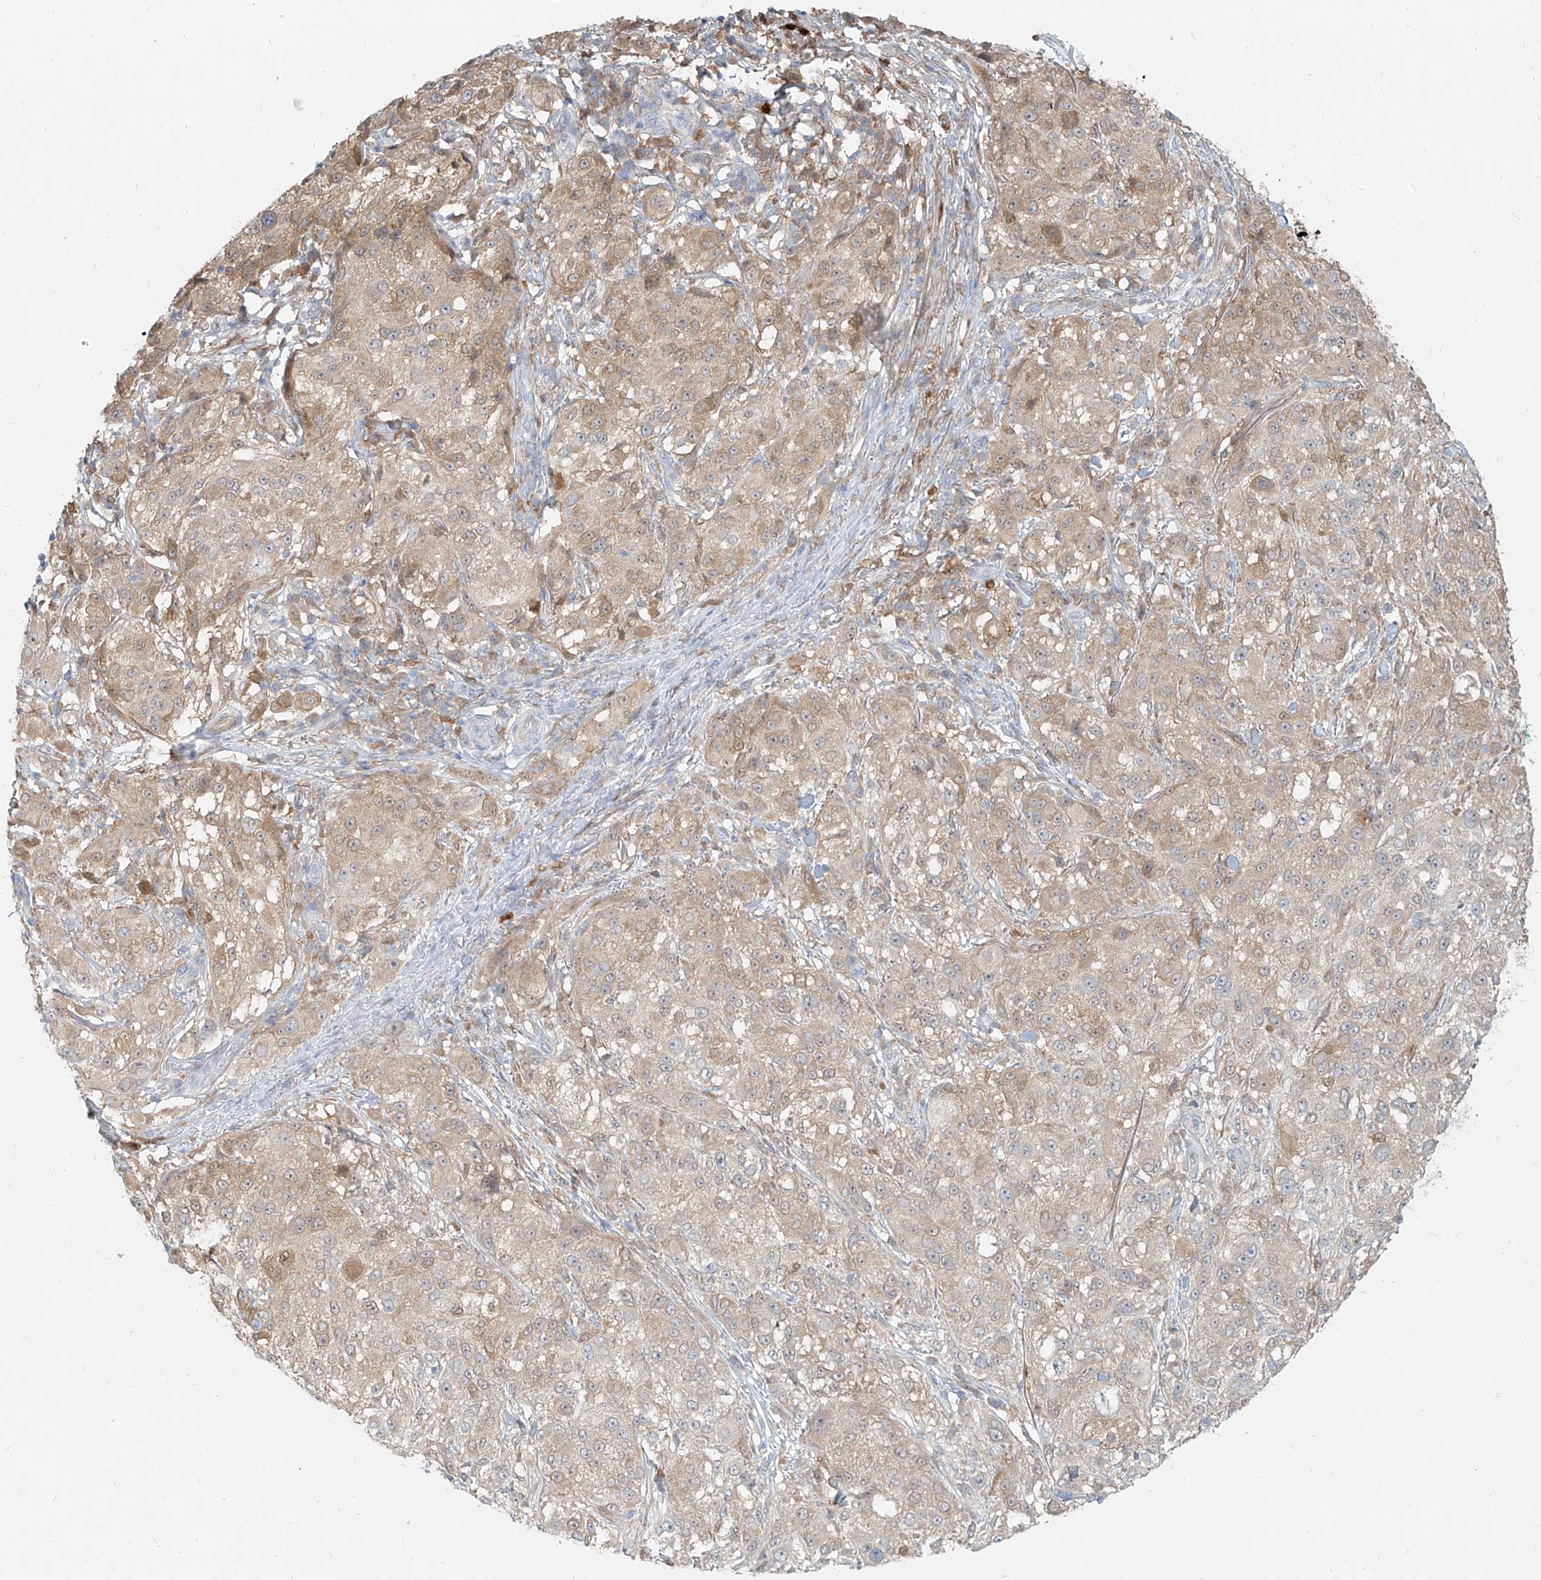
{"staining": {"intensity": "weak", "quantity": ">75%", "location": "cytoplasmic/membranous"}, "tissue": "melanoma", "cell_type": "Tumor cells", "image_type": "cancer", "snomed": [{"axis": "morphology", "description": "Necrosis, NOS"}, {"axis": "morphology", "description": "Malignant melanoma, NOS"}, {"axis": "topography", "description": "Skin"}], "caption": "This image displays IHC staining of melanoma, with low weak cytoplasmic/membranous staining in about >75% of tumor cells.", "gene": "PGD", "patient": {"sex": "female", "age": 87}}